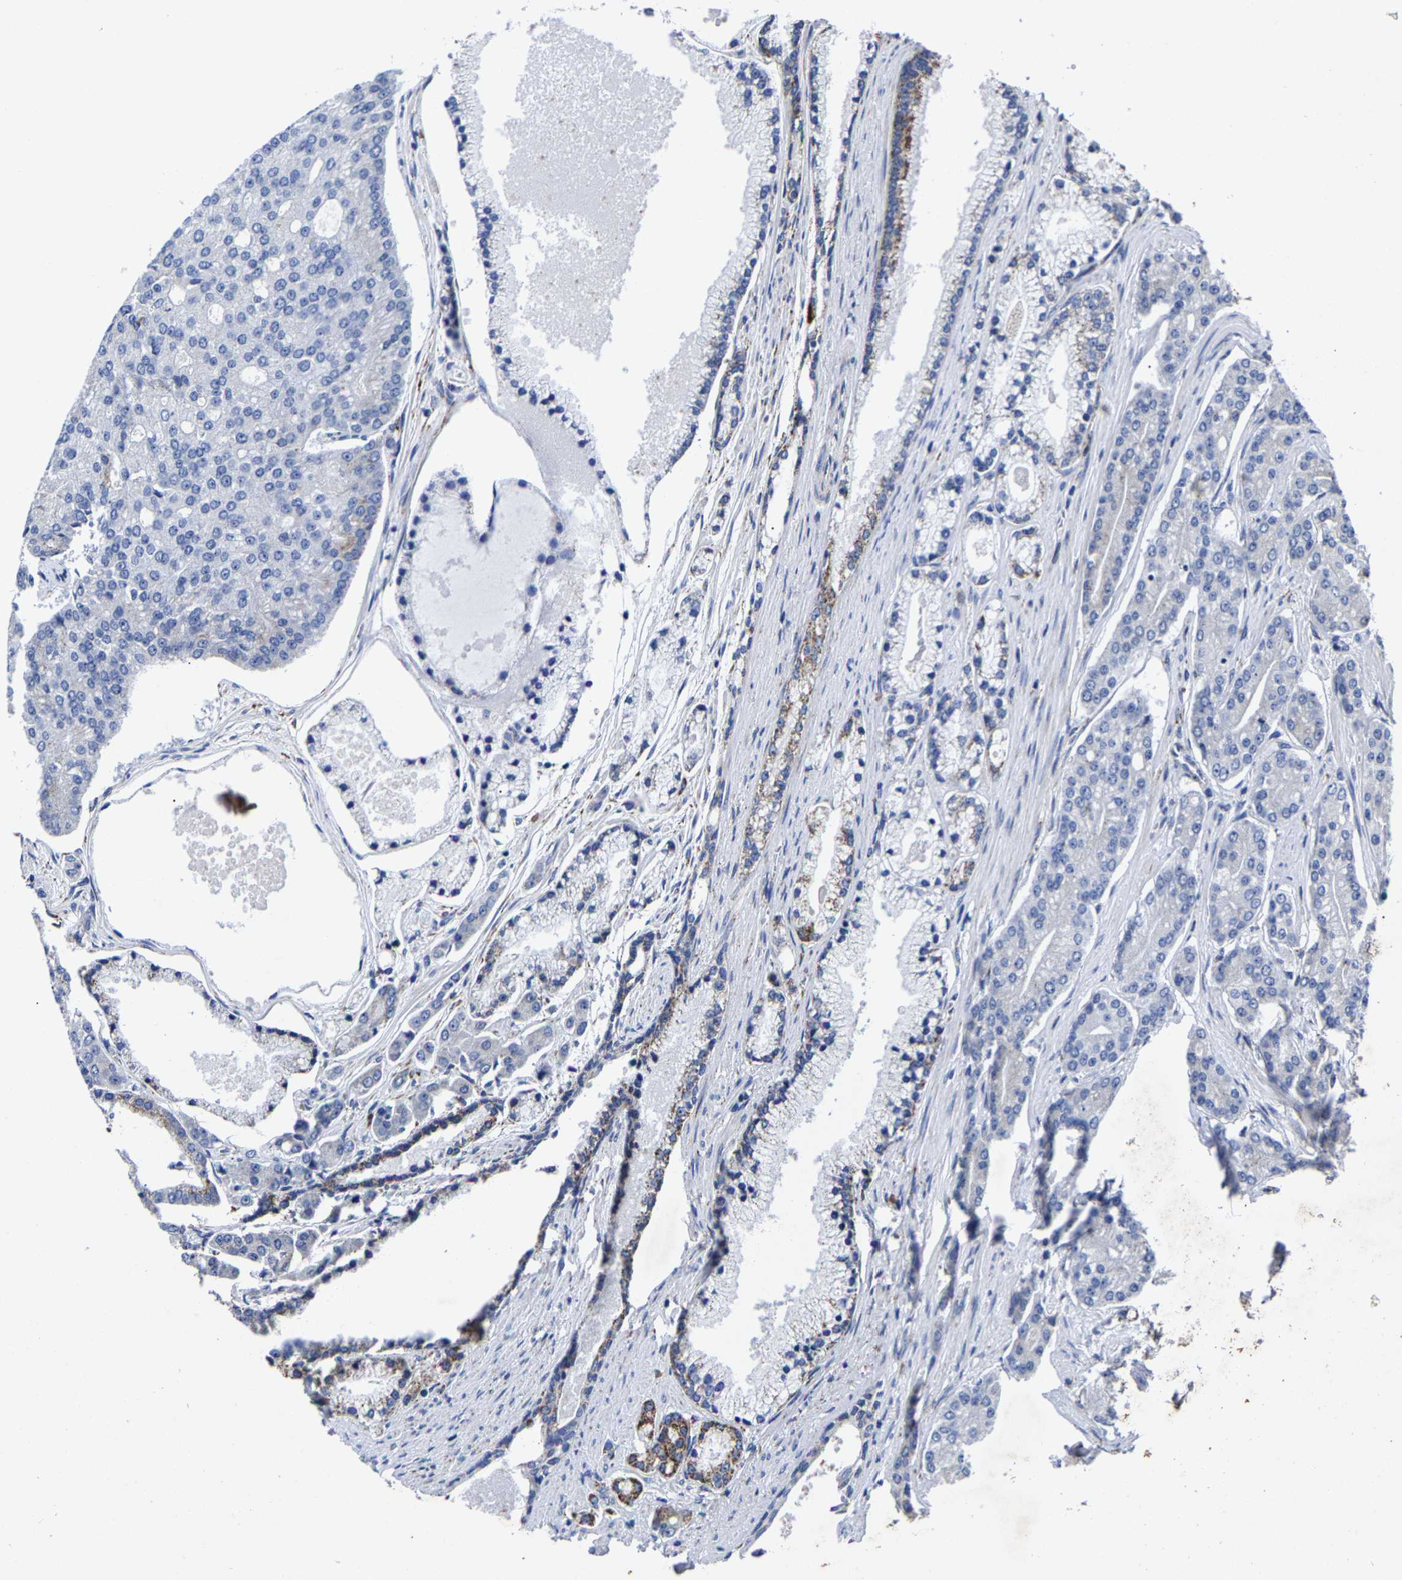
{"staining": {"intensity": "negative", "quantity": "none", "location": "none"}, "tissue": "prostate cancer", "cell_type": "Tumor cells", "image_type": "cancer", "snomed": [{"axis": "morphology", "description": "Adenocarcinoma, High grade"}, {"axis": "topography", "description": "Prostate"}], "caption": "A high-resolution micrograph shows IHC staining of prostate cancer, which exhibits no significant staining in tumor cells.", "gene": "AASS", "patient": {"sex": "male", "age": 71}}